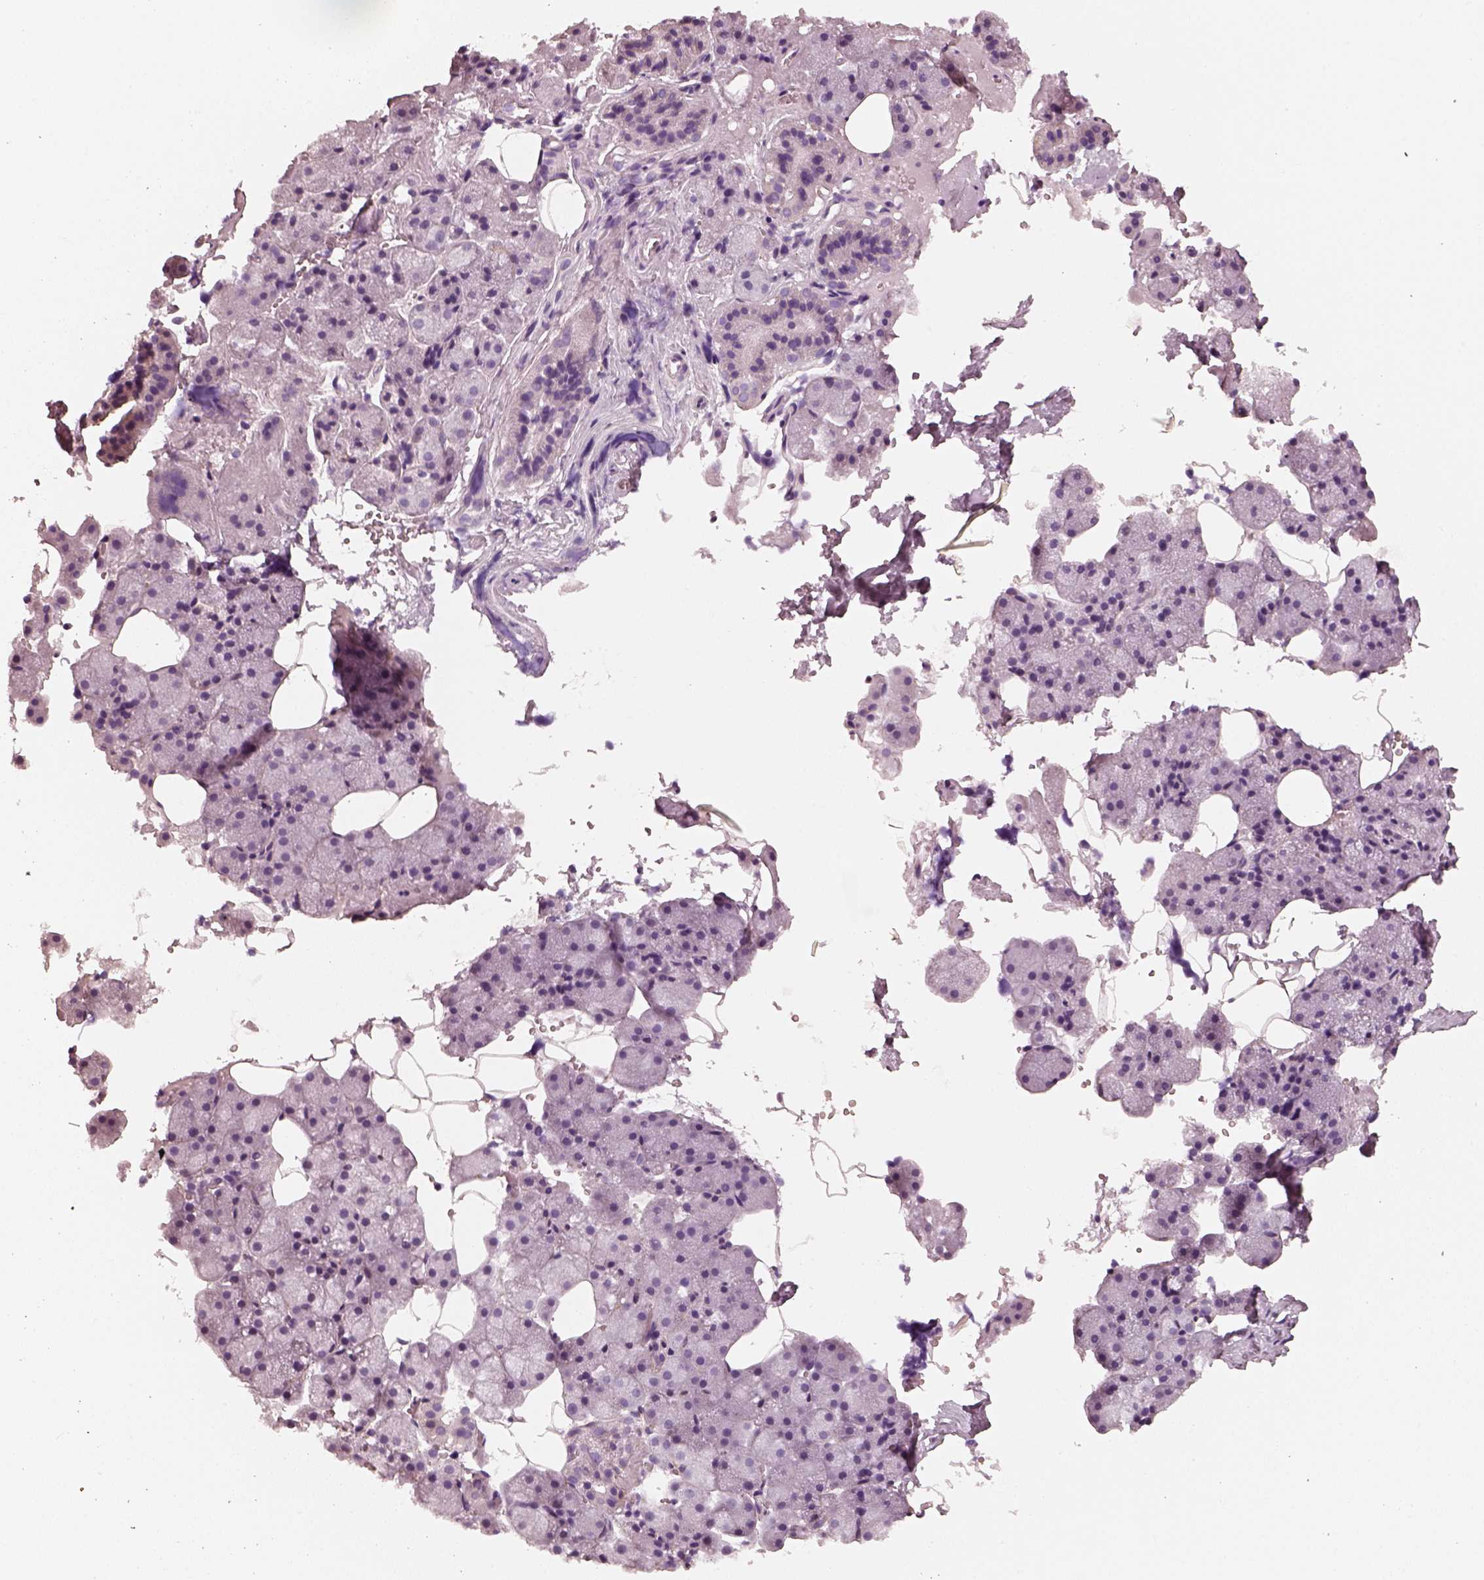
{"staining": {"intensity": "negative", "quantity": "none", "location": "none"}, "tissue": "salivary gland", "cell_type": "Glandular cells", "image_type": "normal", "snomed": [{"axis": "morphology", "description": "Normal tissue, NOS"}, {"axis": "topography", "description": "Salivary gland"}], "caption": "Glandular cells are negative for brown protein staining in benign salivary gland.", "gene": "RS1", "patient": {"sex": "male", "age": 38}}